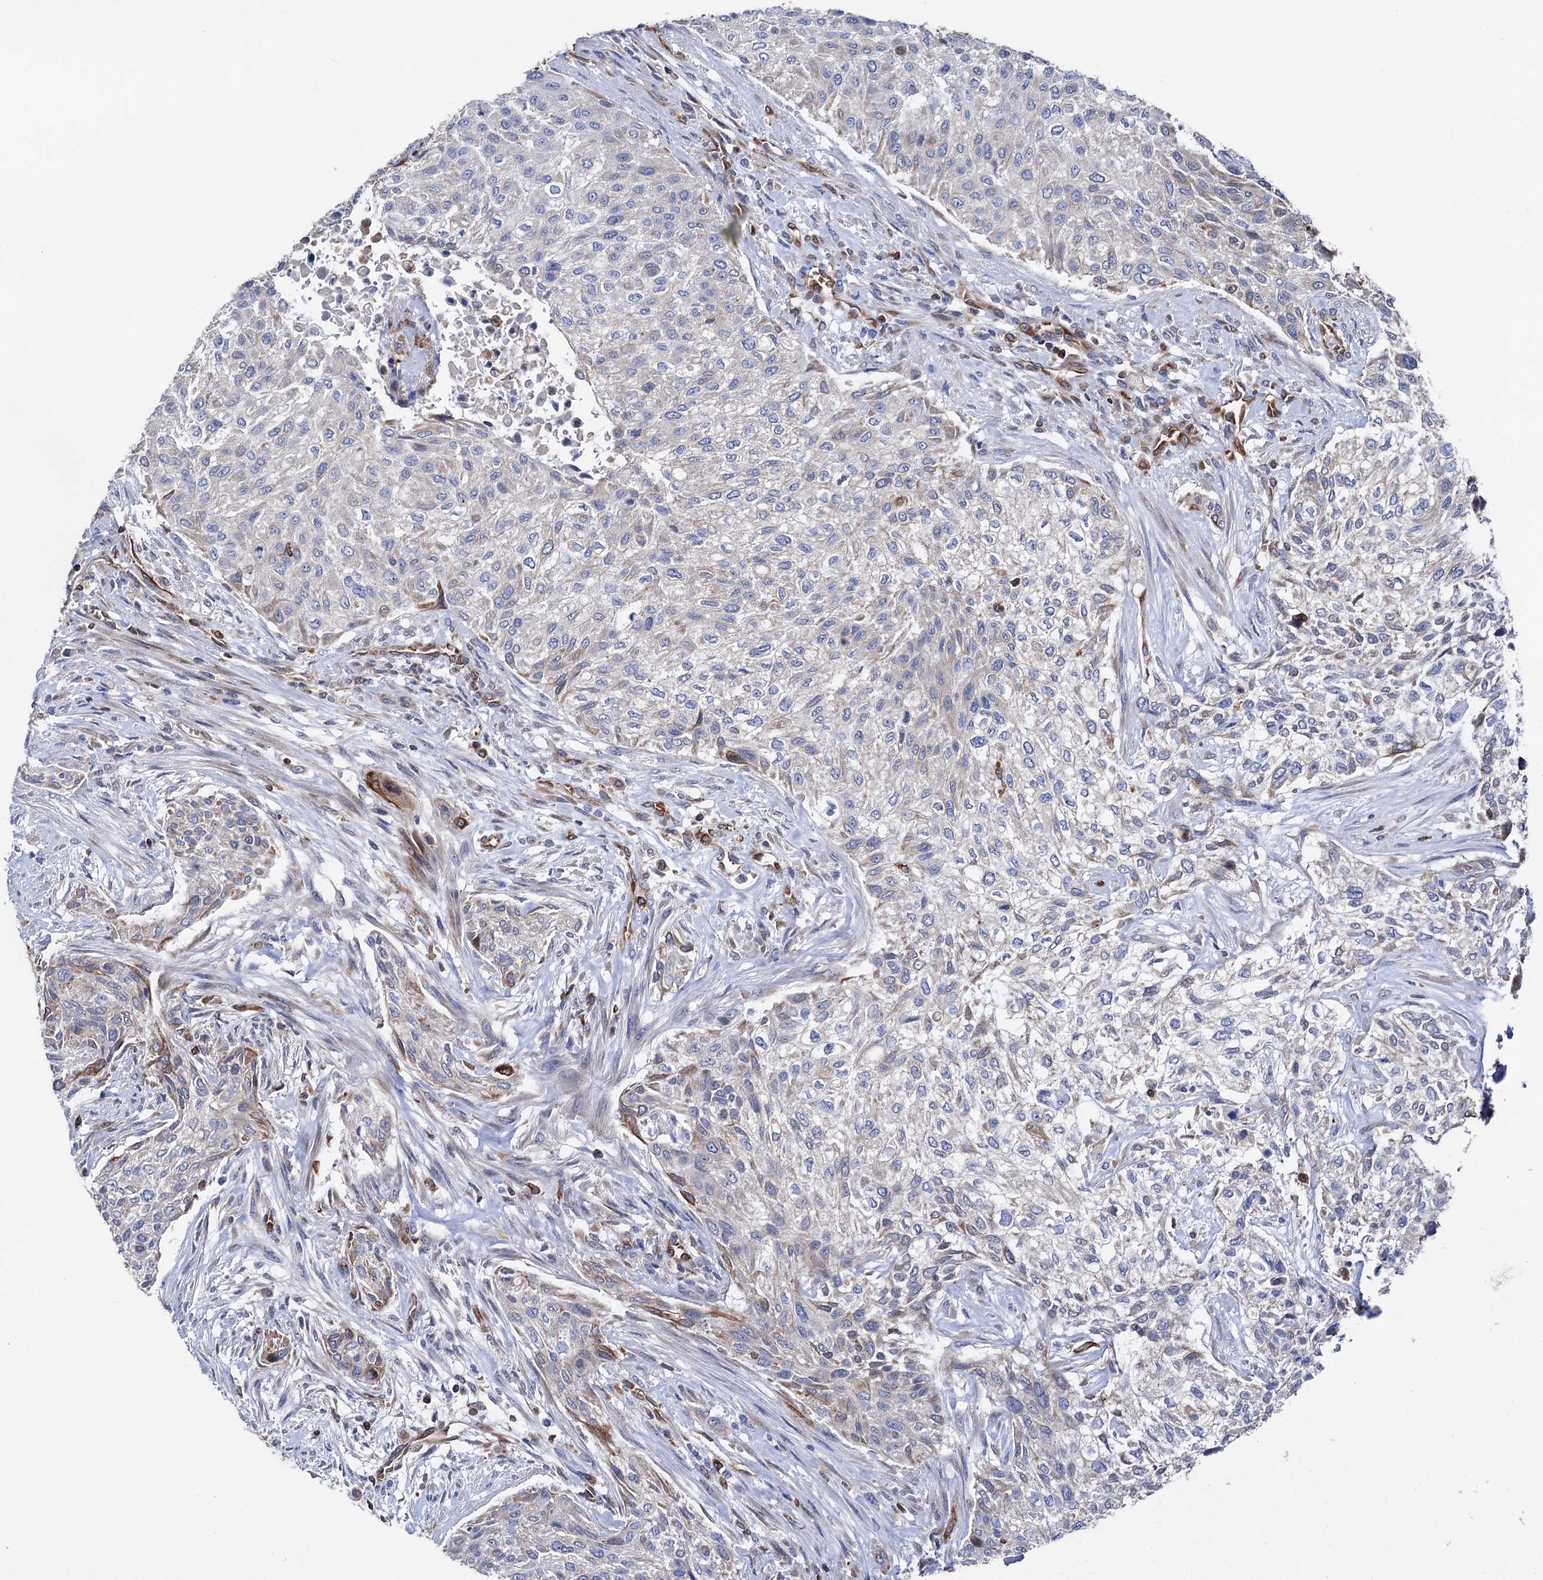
{"staining": {"intensity": "weak", "quantity": "<25%", "location": "cytoplasmic/membranous"}, "tissue": "urothelial cancer", "cell_type": "Tumor cells", "image_type": "cancer", "snomed": [{"axis": "morphology", "description": "Normal tissue, NOS"}, {"axis": "morphology", "description": "Urothelial carcinoma, NOS"}, {"axis": "topography", "description": "Urinary bladder"}, {"axis": "topography", "description": "Peripheral nerve tissue"}], "caption": "An IHC image of urothelial cancer is shown. There is no staining in tumor cells of urothelial cancer.", "gene": "STING1", "patient": {"sex": "male", "age": 35}}